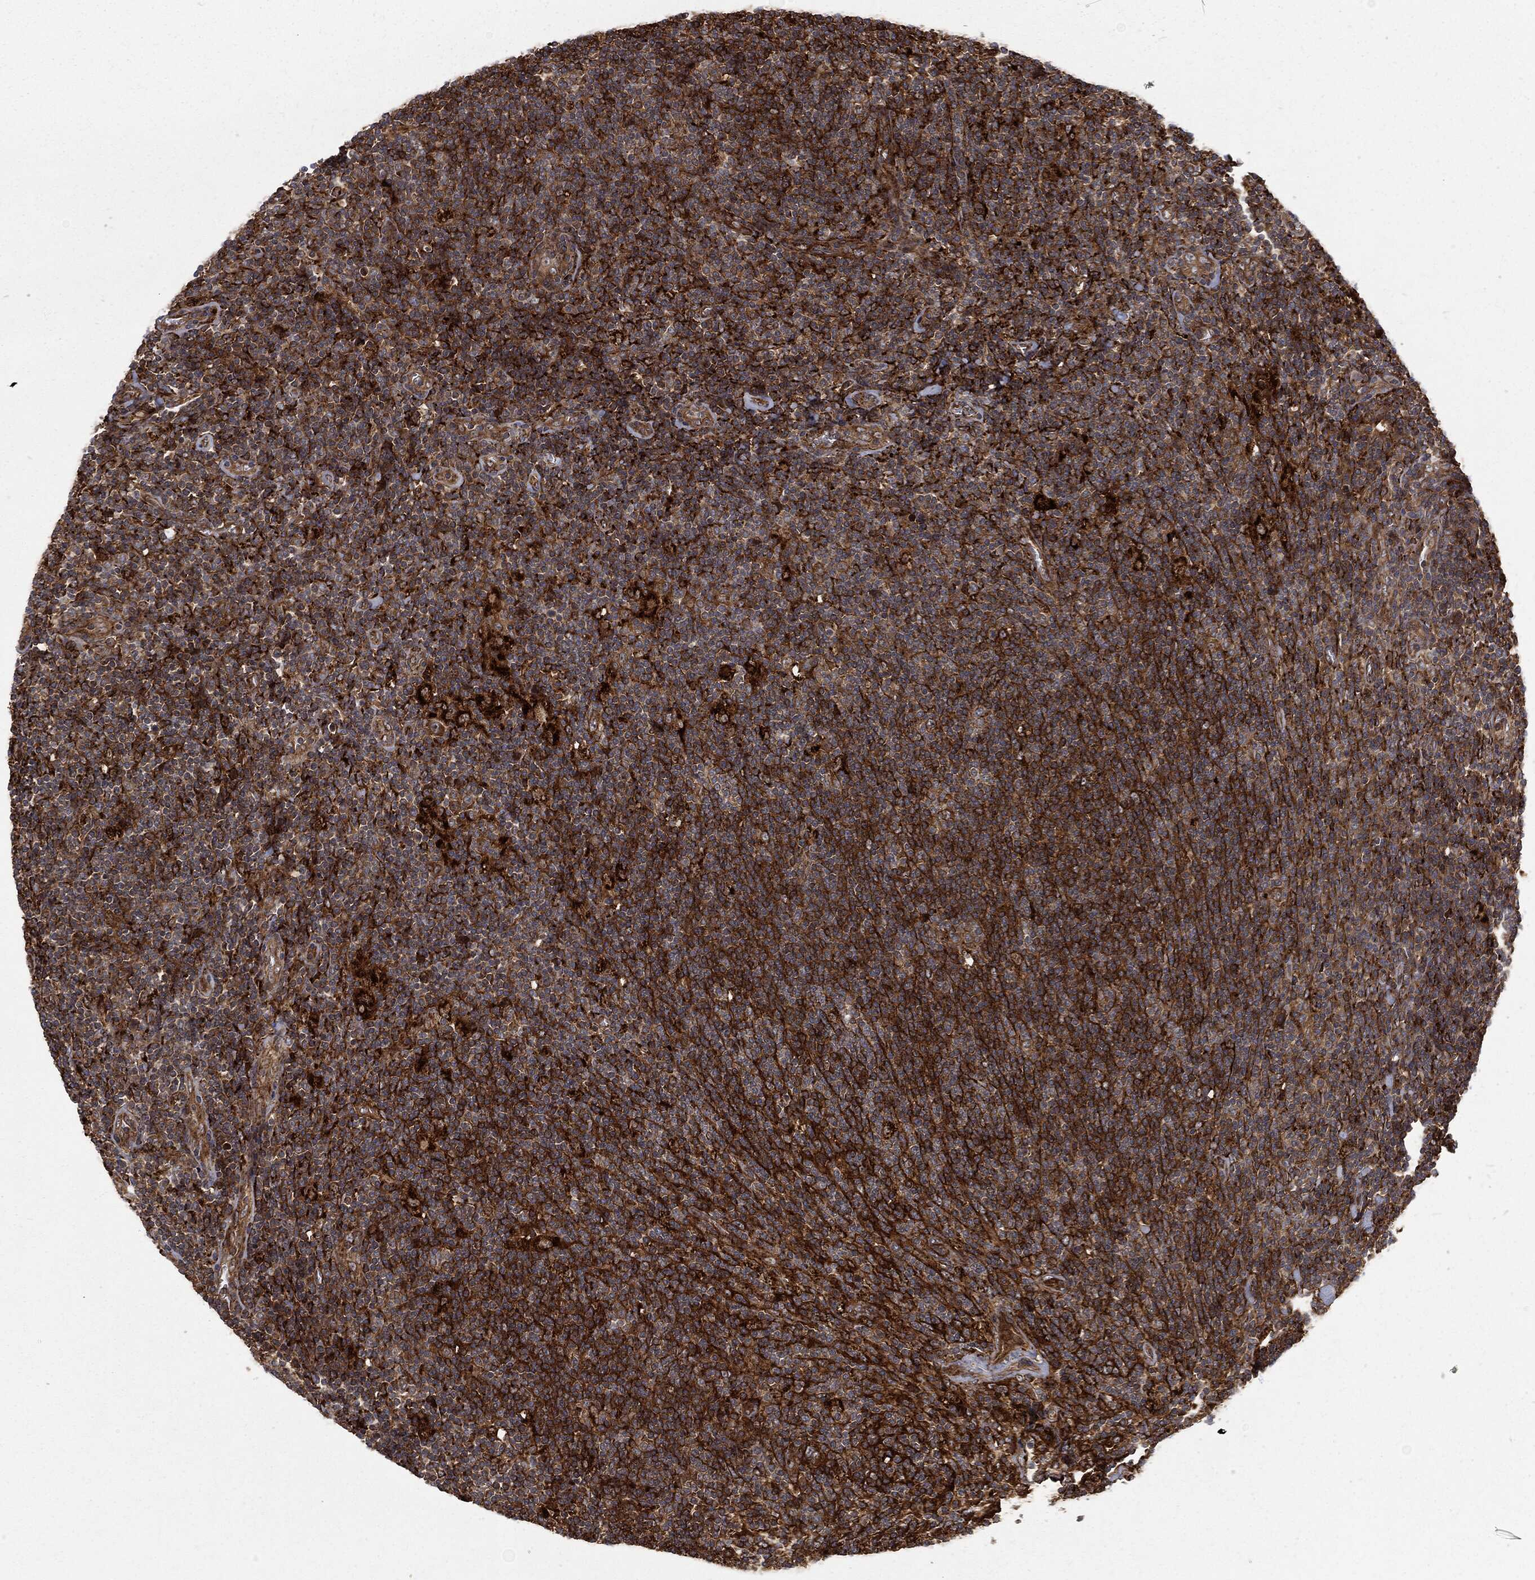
{"staining": {"intensity": "moderate", "quantity": ">75%", "location": "cytoplasmic/membranous"}, "tissue": "lymphoma", "cell_type": "Tumor cells", "image_type": "cancer", "snomed": [{"axis": "morphology", "description": "Hodgkin's disease, NOS"}, {"axis": "topography", "description": "Lymph node"}], "caption": "This photomicrograph shows lymphoma stained with IHC to label a protein in brown. The cytoplasmic/membranous of tumor cells show moderate positivity for the protein. Nuclei are counter-stained blue.", "gene": "RFTN1", "patient": {"sex": "male", "age": 40}}